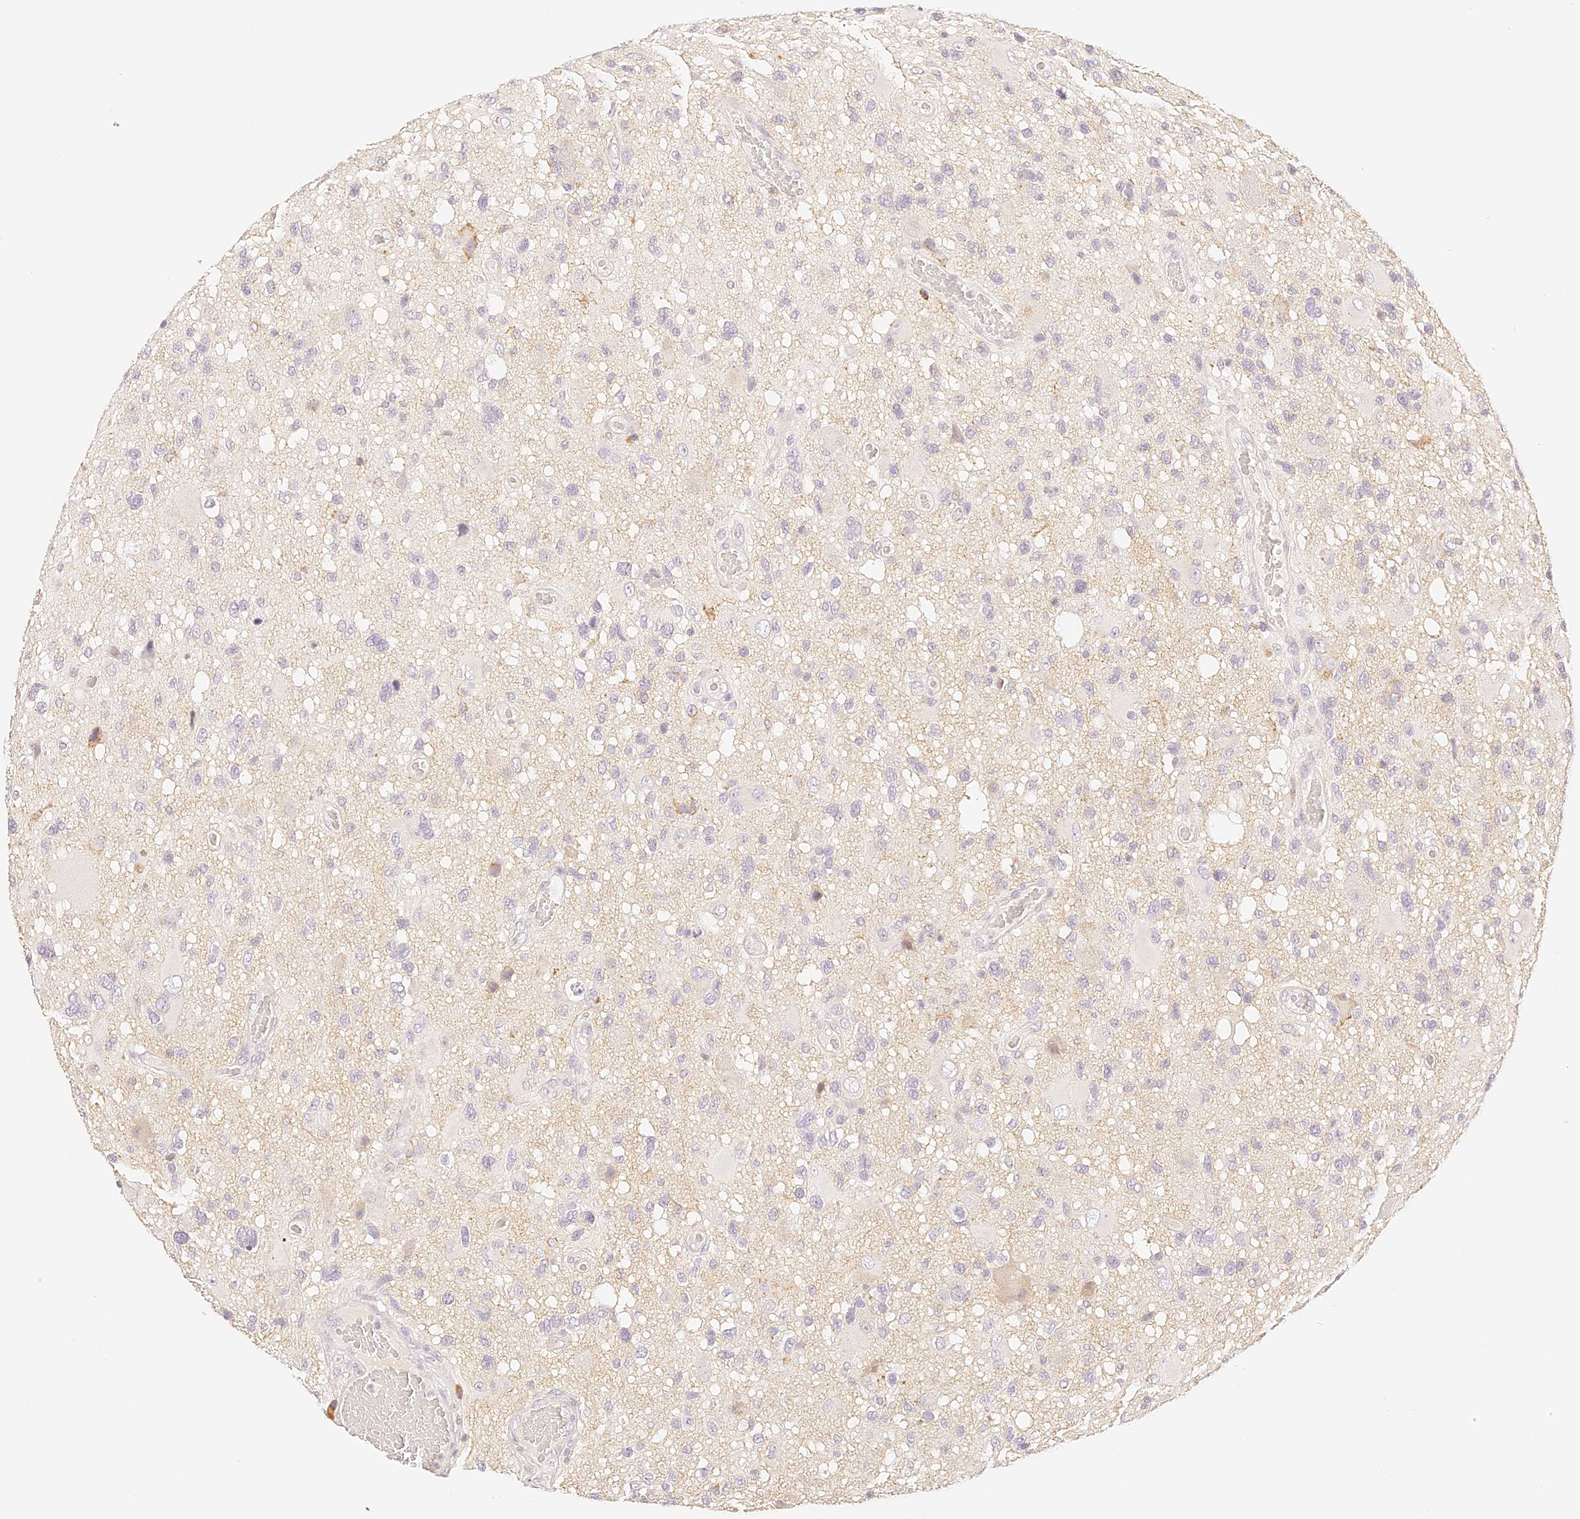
{"staining": {"intensity": "negative", "quantity": "none", "location": "none"}, "tissue": "glioma", "cell_type": "Tumor cells", "image_type": "cancer", "snomed": [{"axis": "morphology", "description": "Glioma, malignant, High grade"}, {"axis": "topography", "description": "Brain"}], "caption": "This image is of glioma stained with immunohistochemistry to label a protein in brown with the nuclei are counter-stained blue. There is no staining in tumor cells. (DAB IHC visualized using brightfield microscopy, high magnification).", "gene": "TRIM45", "patient": {"sex": "male", "age": 33}}